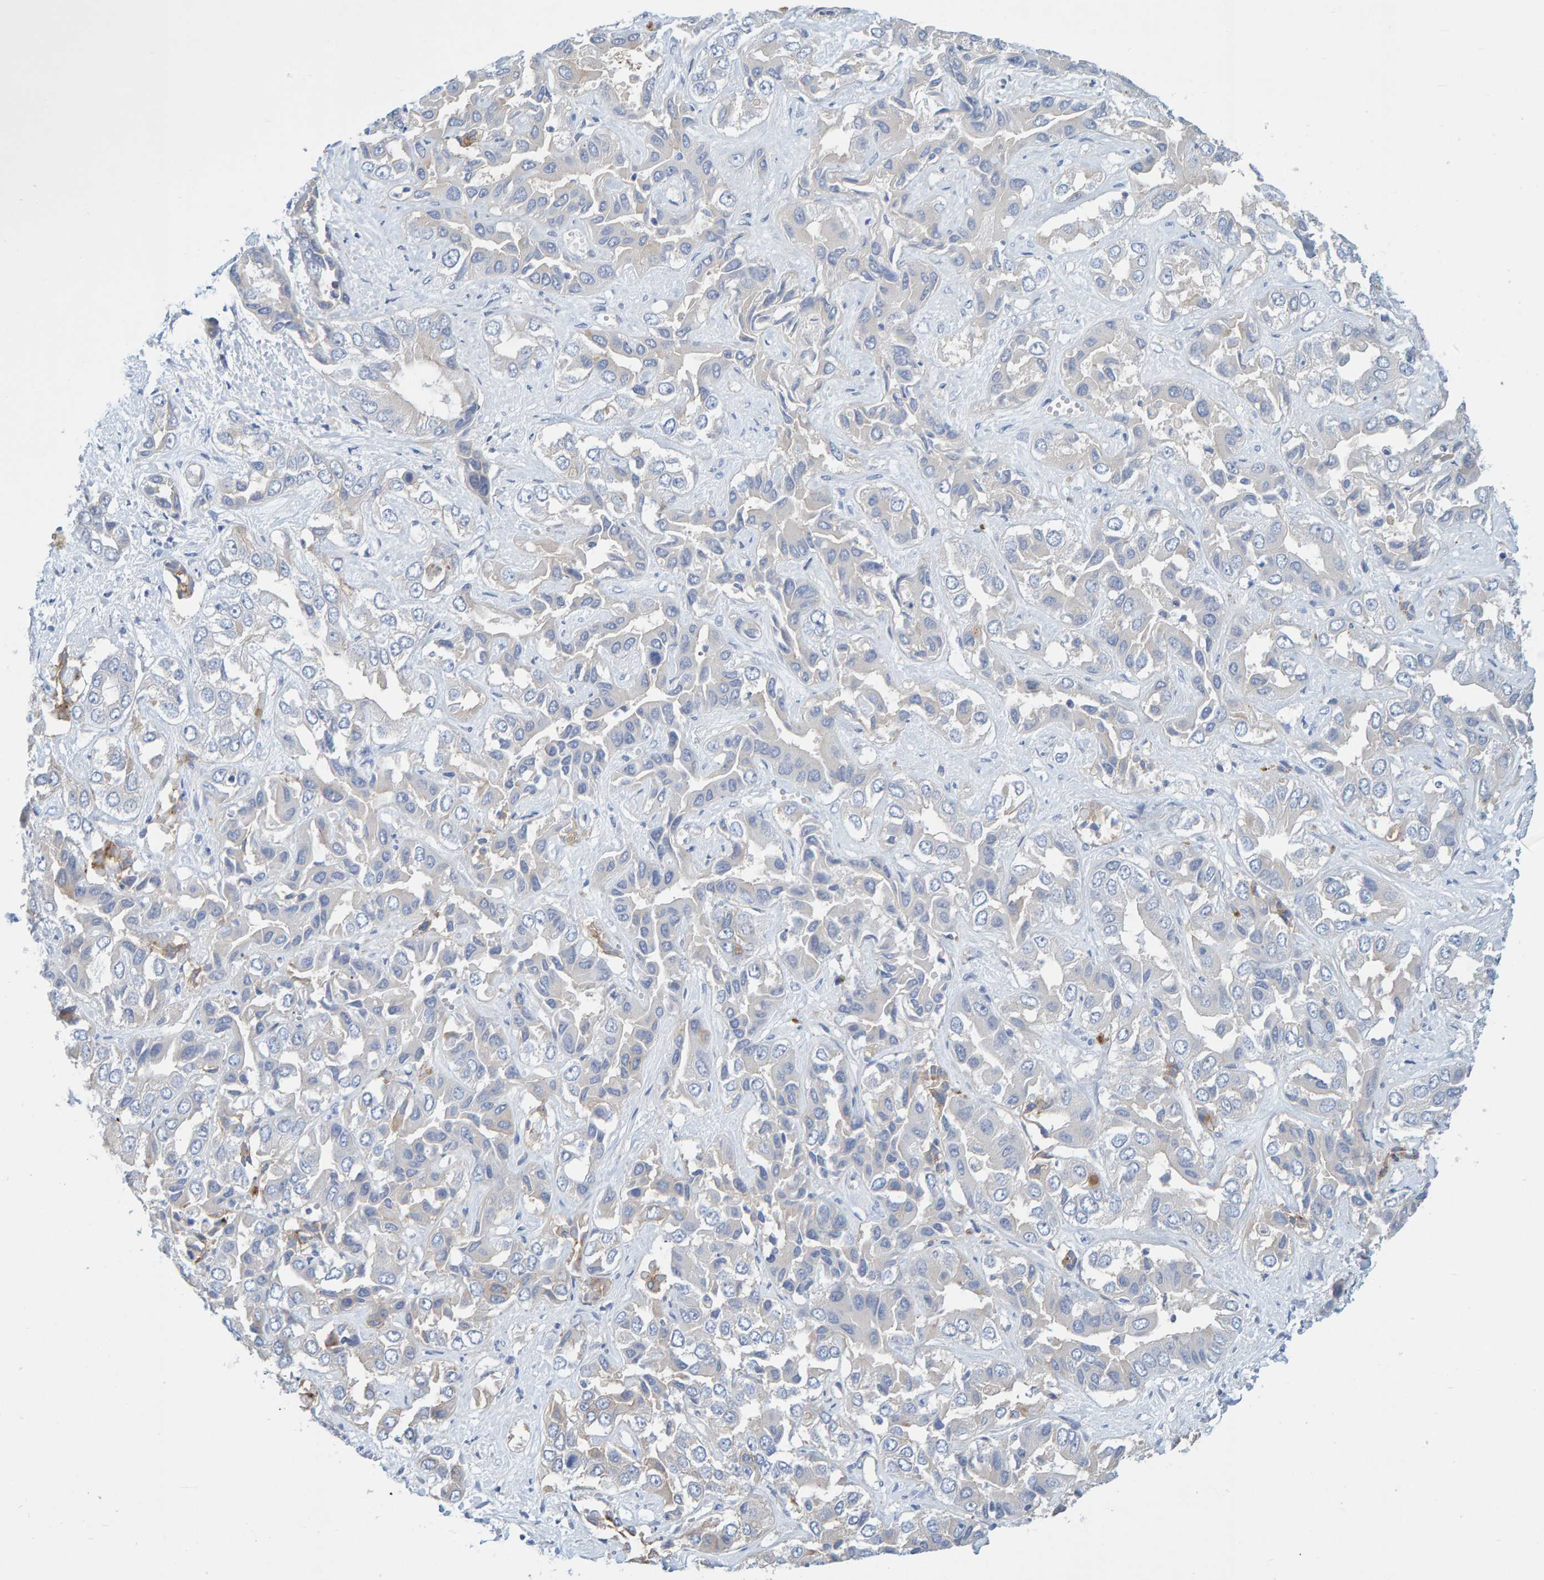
{"staining": {"intensity": "negative", "quantity": "none", "location": "none"}, "tissue": "liver cancer", "cell_type": "Tumor cells", "image_type": "cancer", "snomed": [{"axis": "morphology", "description": "Cholangiocarcinoma"}, {"axis": "topography", "description": "Liver"}], "caption": "Immunohistochemistry (IHC) micrograph of neoplastic tissue: human liver cancer stained with DAB demonstrates no significant protein staining in tumor cells.", "gene": "POLG2", "patient": {"sex": "female", "age": 52}}